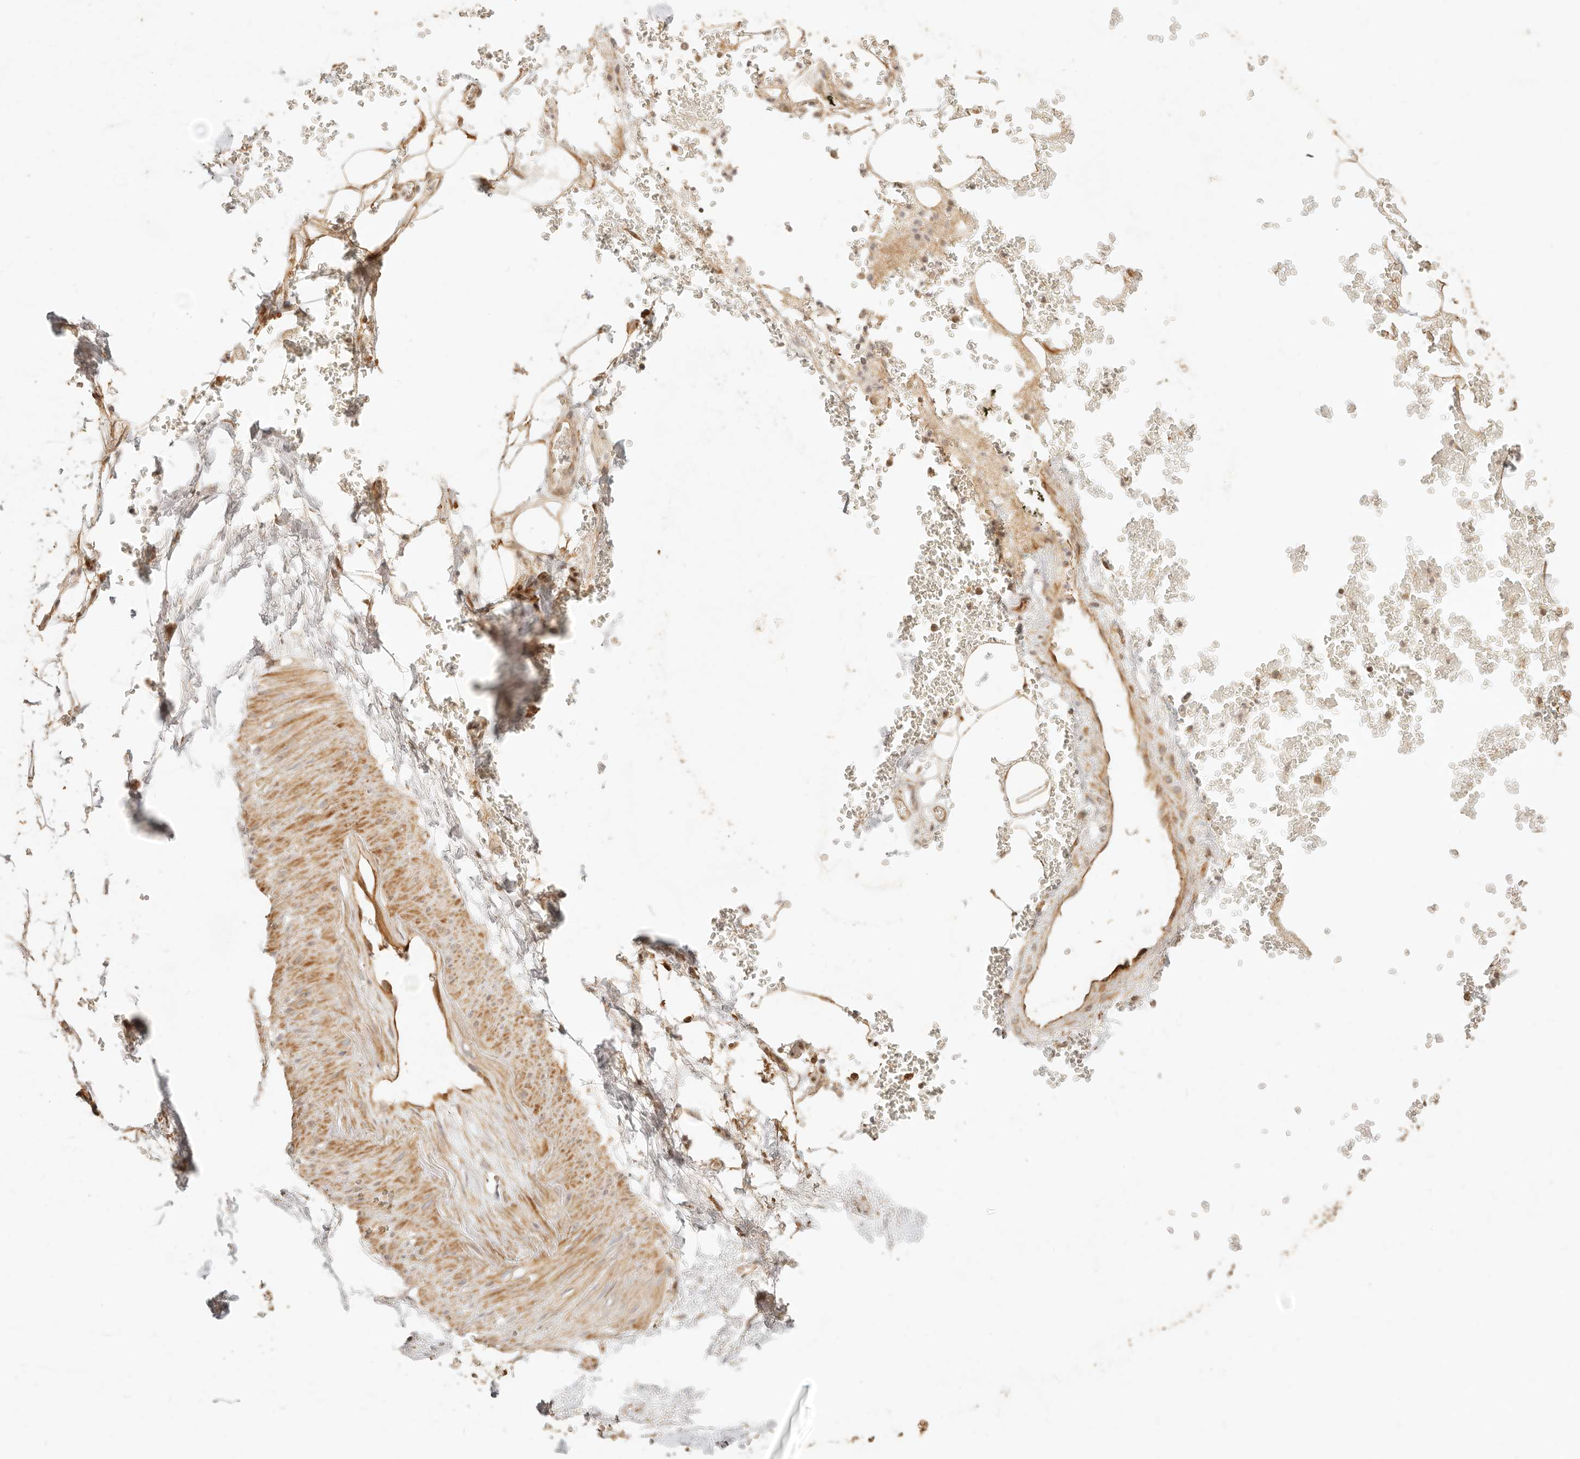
{"staining": {"intensity": "weak", "quantity": "25%-75%", "location": "cytoplasmic/membranous"}, "tissue": "adipose tissue", "cell_type": "Adipocytes", "image_type": "normal", "snomed": [{"axis": "morphology", "description": "Normal tissue, NOS"}, {"axis": "morphology", "description": "Adenocarcinoma, NOS"}, {"axis": "topography", "description": "Pancreas"}, {"axis": "topography", "description": "Peripheral nerve tissue"}], "caption": "A high-resolution histopathology image shows IHC staining of normal adipose tissue, which shows weak cytoplasmic/membranous staining in about 25%-75% of adipocytes.", "gene": "TIMM17A", "patient": {"sex": "male", "age": 59}}